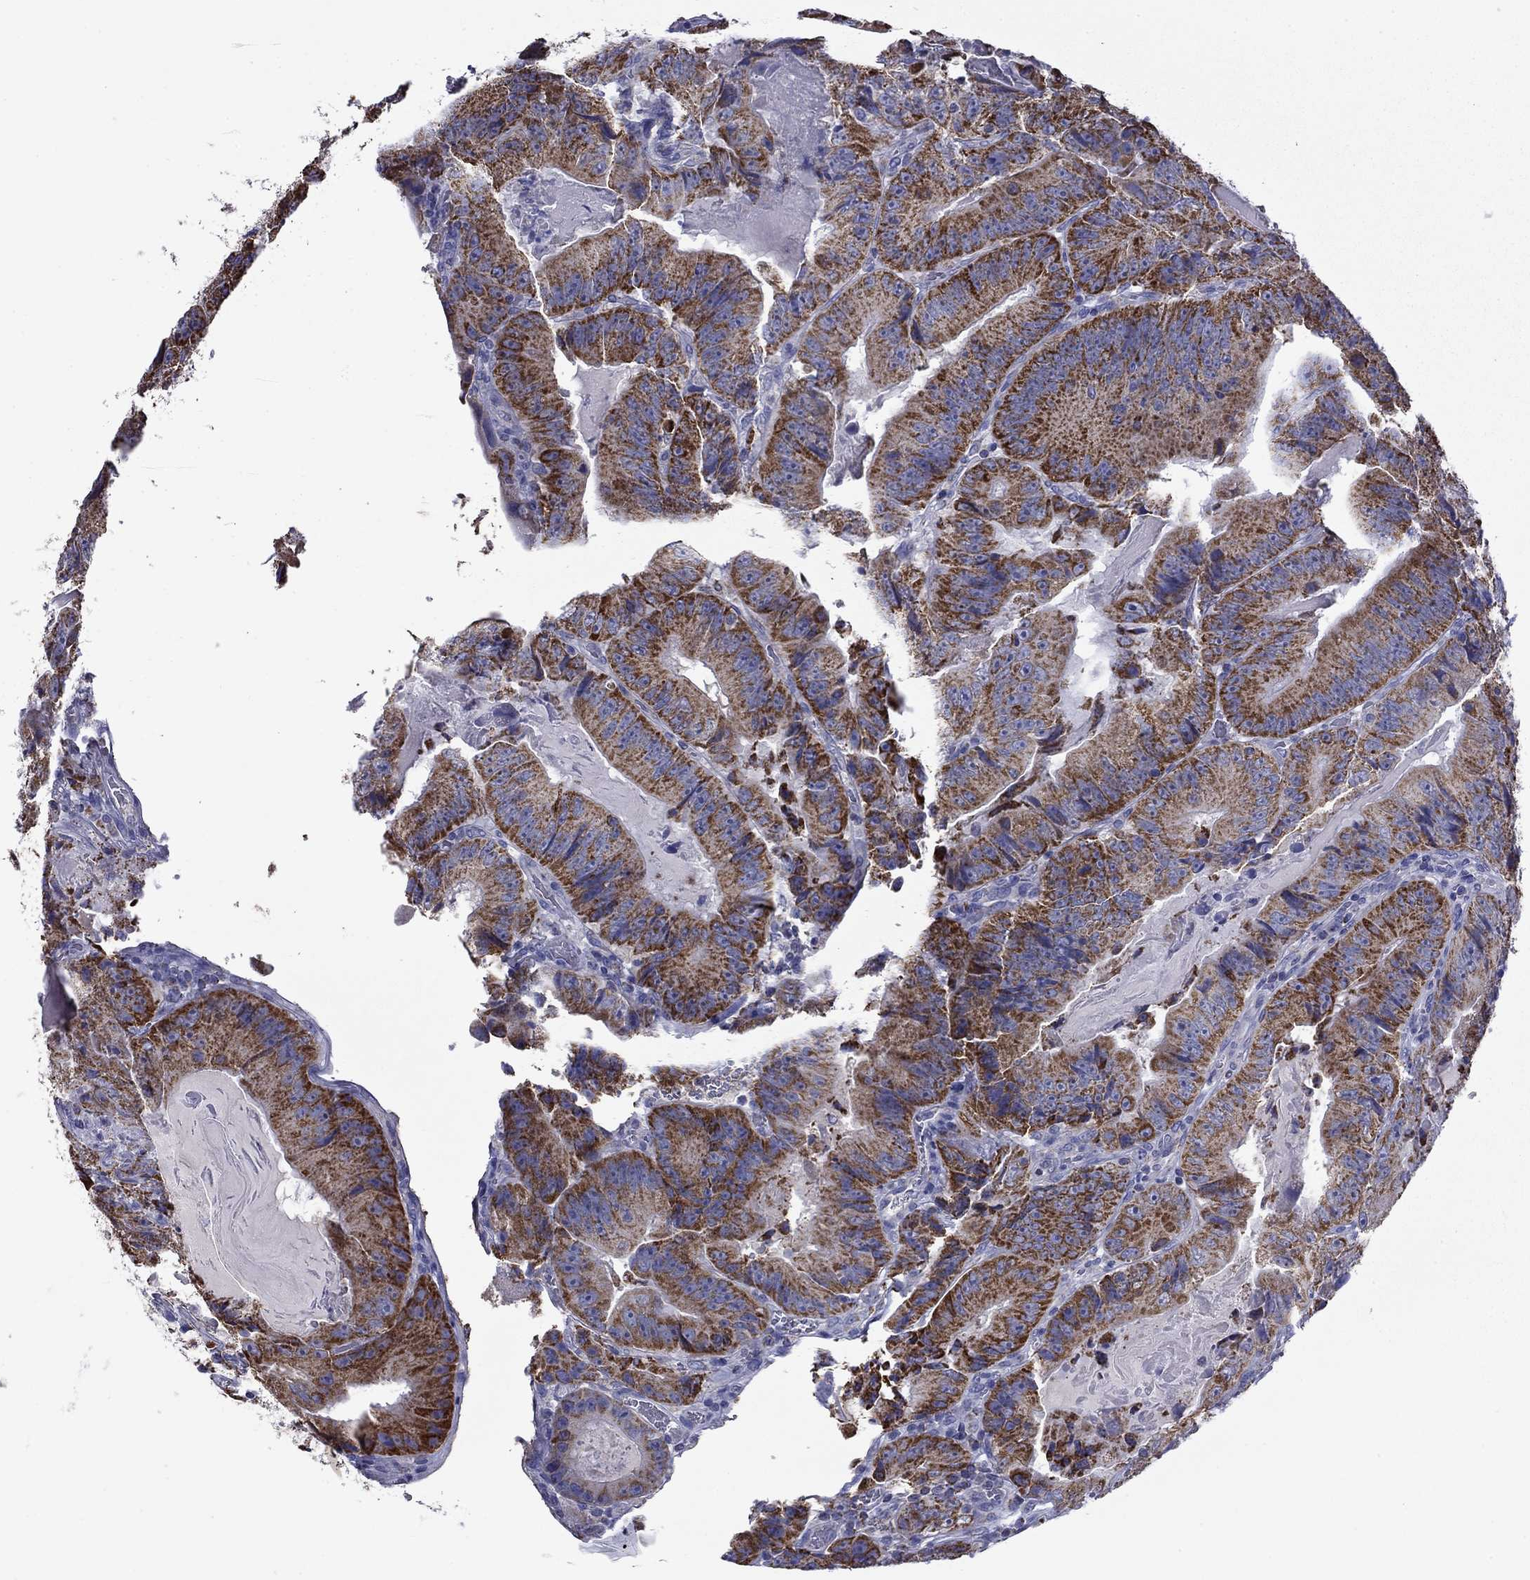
{"staining": {"intensity": "strong", "quantity": "25%-75%", "location": "cytoplasmic/membranous"}, "tissue": "colorectal cancer", "cell_type": "Tumor cells", "image_type": "cancer", "snomed": [{"axis": "morphology", "description": "Adenocarcinoma, NOS"}, {"axis": "topography", "description": "Colon"}], "caption": "Human colorectal cancer stained with a protein marker reveals strong staining in tumor cells.", "gene": "ACADSB", "patient": {"sex": "female", "age": 86}}